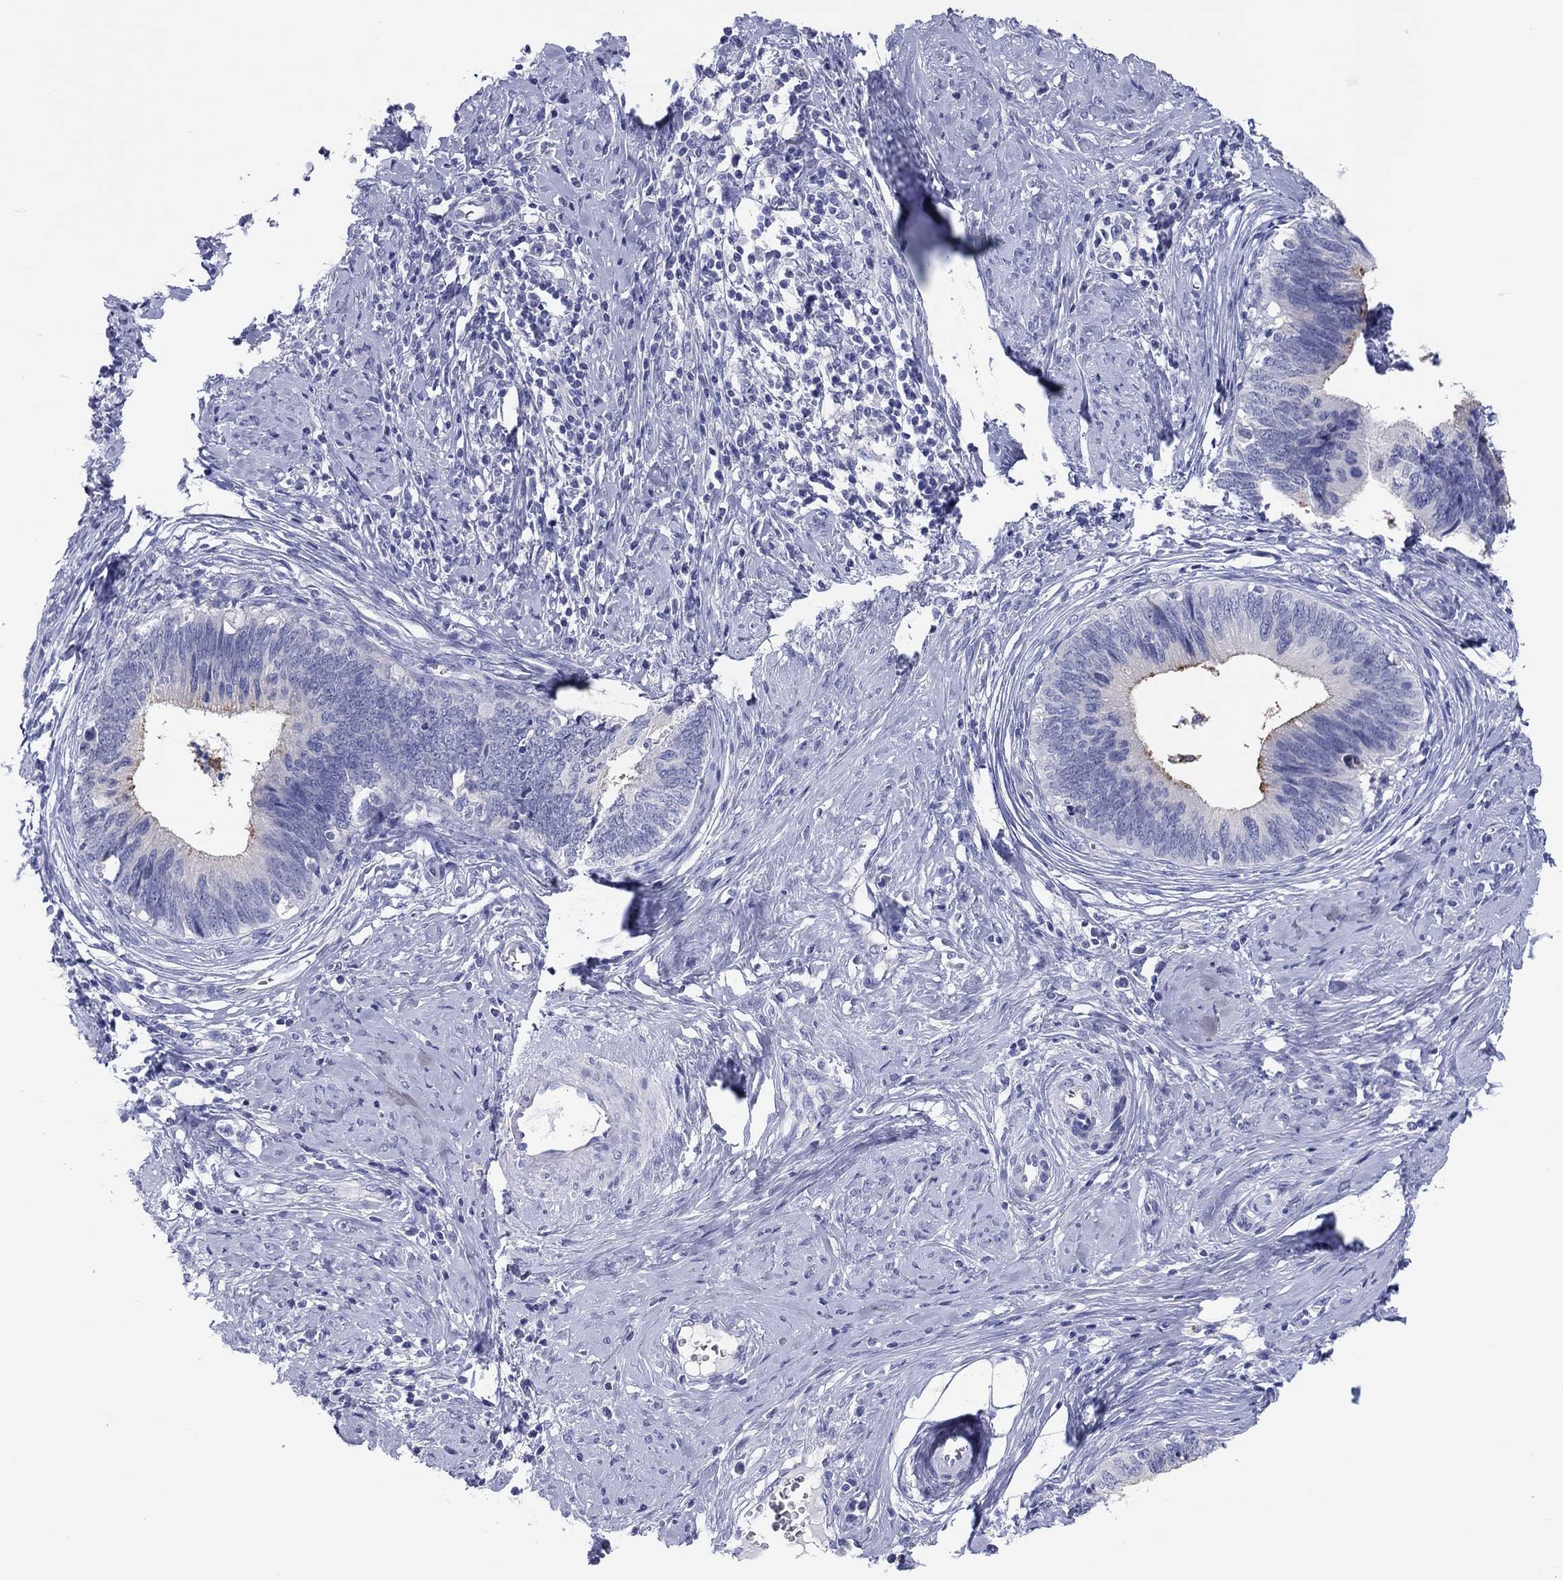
{"staining": {"intensity": "negative", "quantity": "none", "location": "none"}, "tissue": "cervical cancer", "cell_type": "Tumor cells", "image_type": "cancer", "snomed": [{"axis": "morphology", "description": "Adenocarcinoma, NOS"}, {"axis": "topography", "description": "Cervix"}], "caption": "IHC of cervical cancer (adenocarcinoma) demonstrates no expression in tumor cells.", "gene": "ERICH3", "patient": {"sex": "female", "age": 42}}